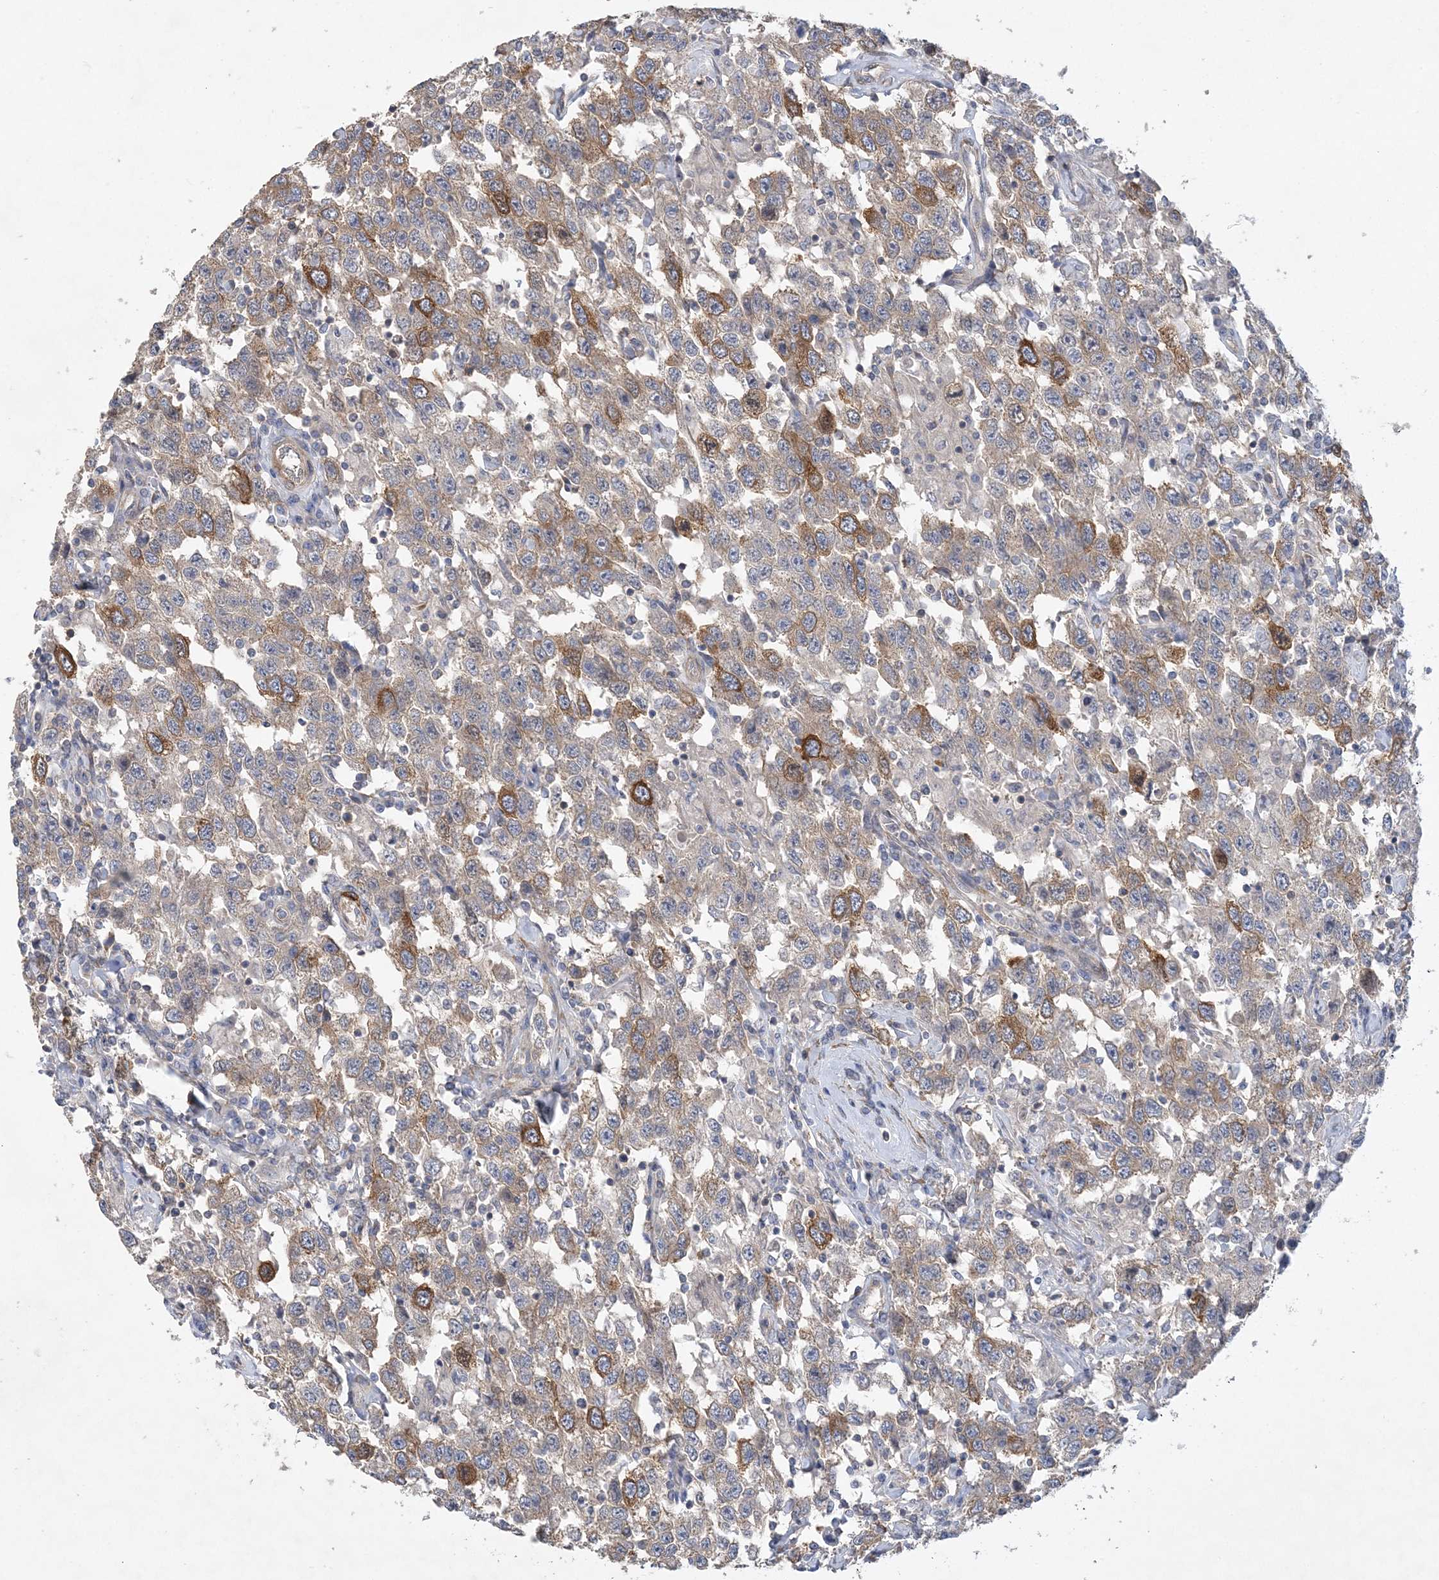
{"staining": {"intensity": "moderate", "quantity": "<25%", "location": "cytoplasmic/membranous"}, "tissue": "testis cancer", "cell_type": "Tumor cells", "image_type": "cancer", "snomed": [{"axis": "morphology", "description": "Seminoma, NOS"}, {"axis": "topography", "description": "Testis"}], "caption": "Tumor cells exhibit moderate cytoplasmic/membranous staining in about <25% of cells in testis cancer.", "gene": "MAP4K5", "patient": {"sex": "male", "age": 41}}